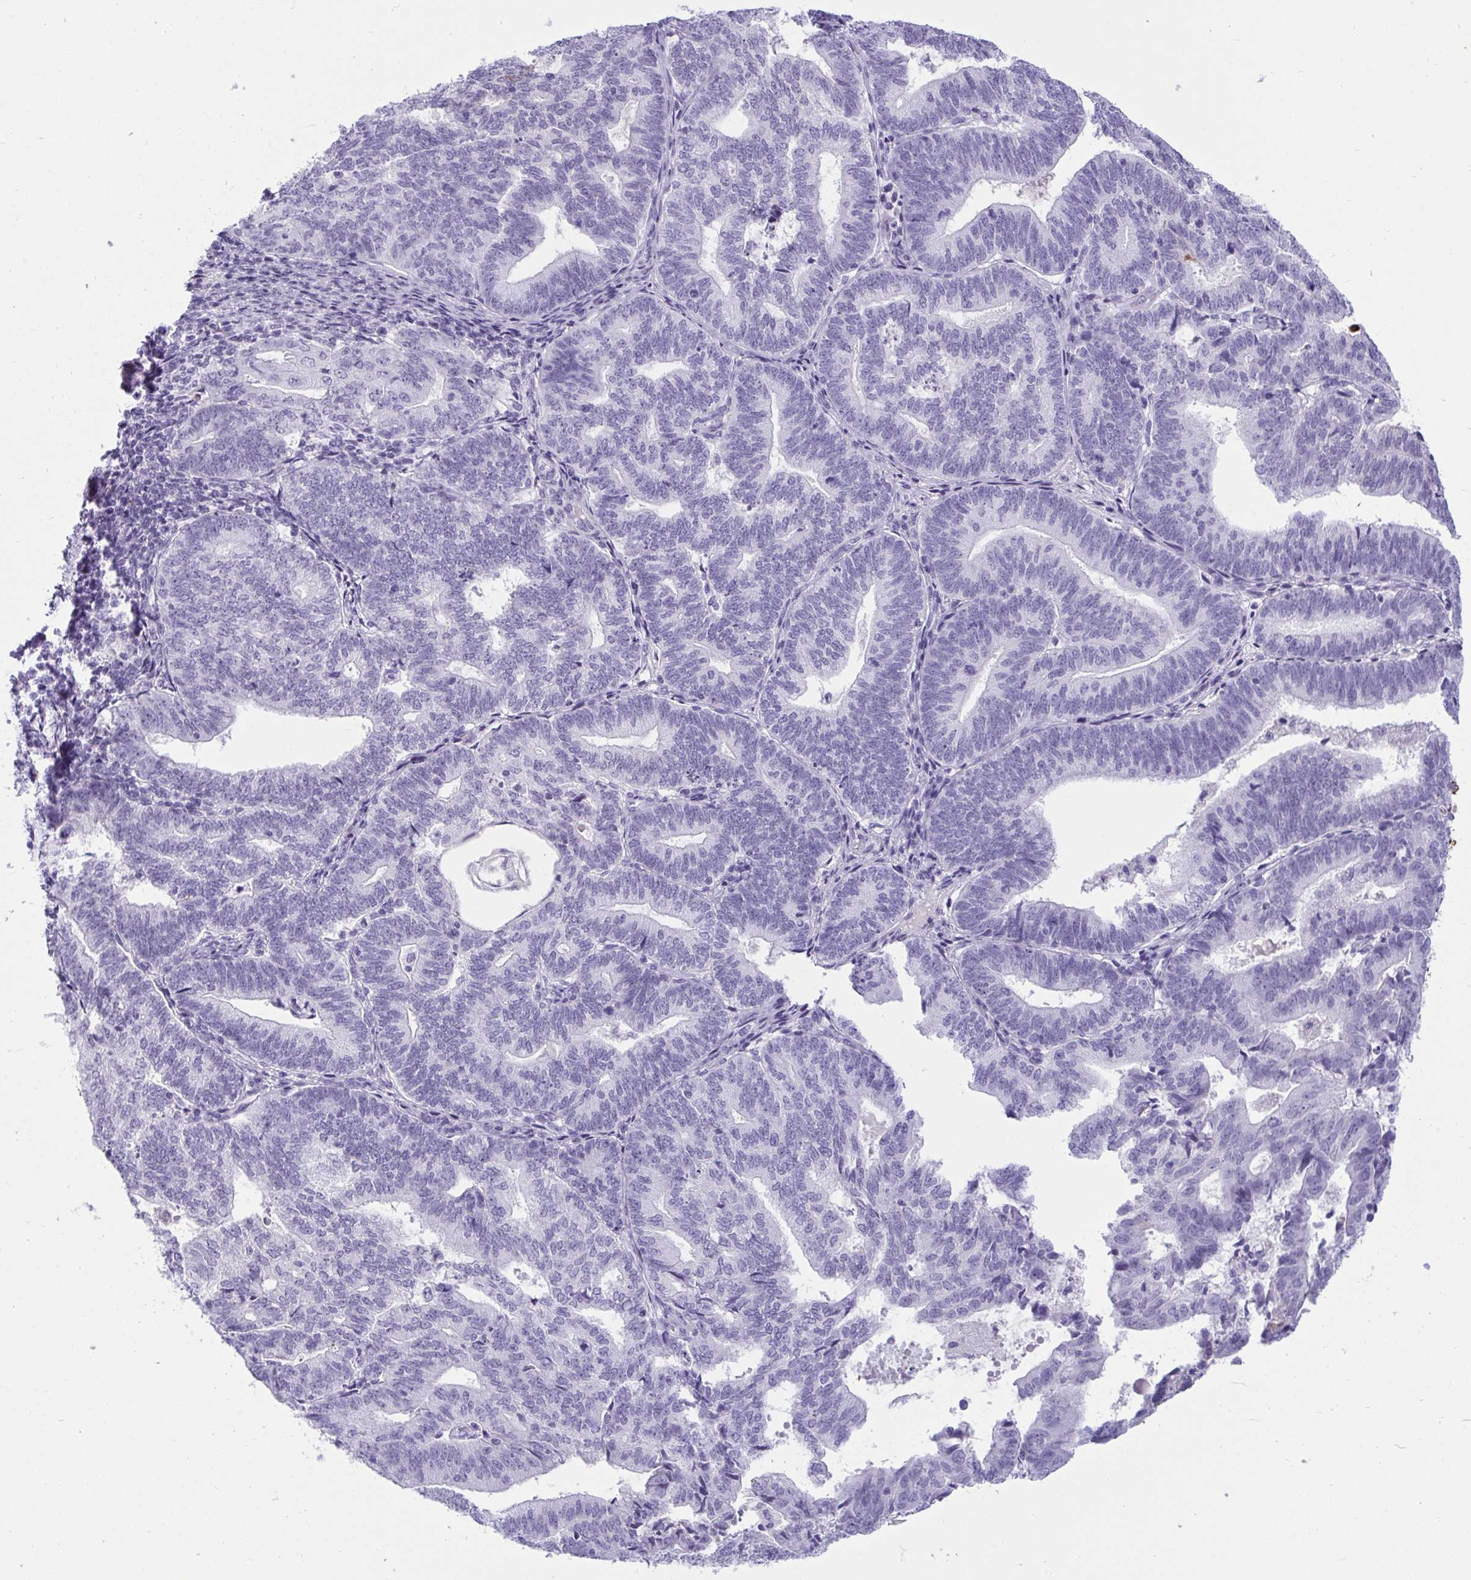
{"staining": {"intensity": "negative", "quantity": "none", "location": "none"}, "tissue": "endometrial cancer", "cell_type": "Tumor cells", "image_type": "cancer", "snomed": [{"axis": "morphology", "description": "Adenocarcinoma, NOS"}, {"axis": "topography", "description": "Endometrium"}], "caption": "This photomicrograph is of adenocarcinoma (endometrial) stained with immunohistochemistry to label a protein in brown with the nuclei are counter-stained blue. There is no staining in tumor cells.", "gene": "ARHGAP42", "patient": {"sex": "female", "age": 70}}